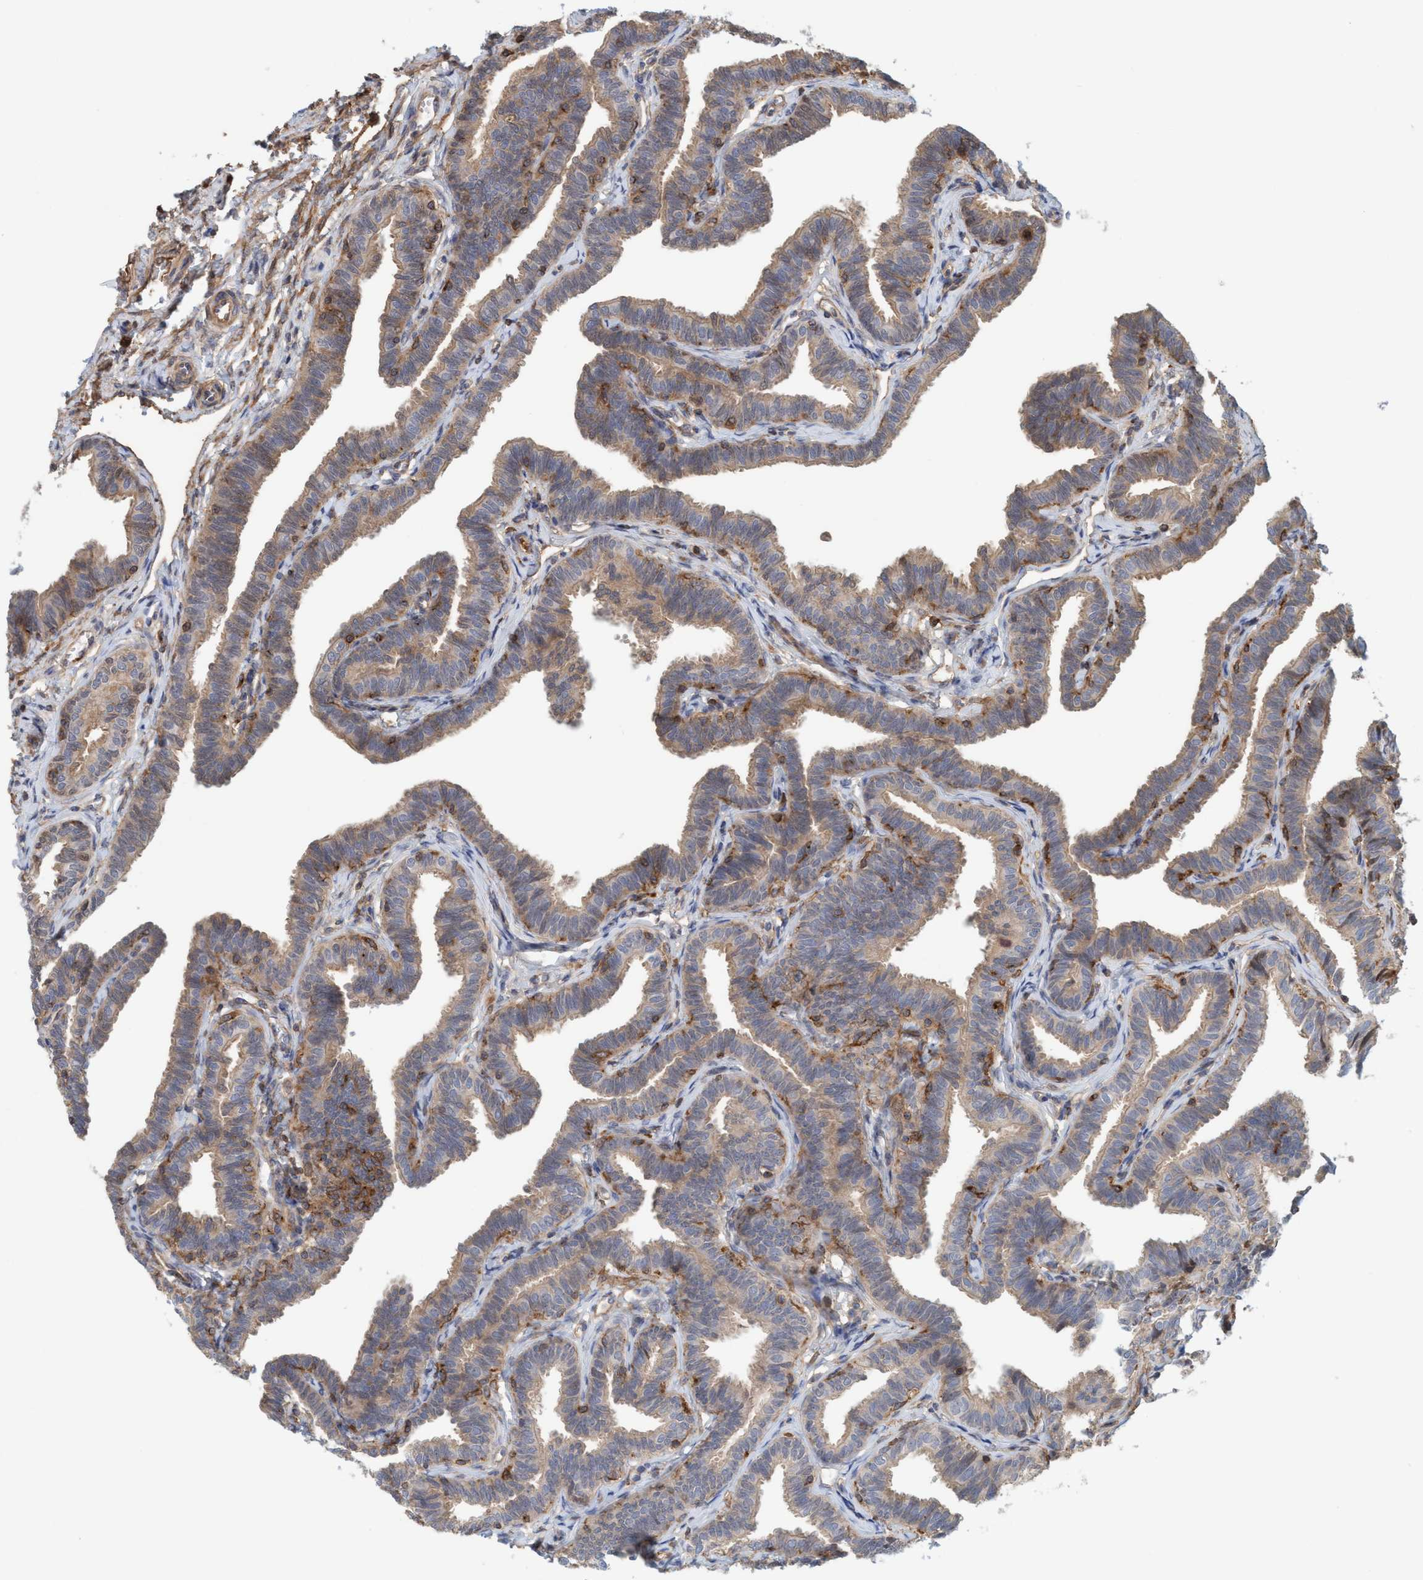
{"staining": {"intensity": "weak", "quantity": ">75%", "location": "cytoplasmic/membranous"}, "tissue": "fallopian tube", "cell_type": "Glandular cells", "image_type": "normal", "snomed": [{"axis": "morphology", "description": "Normal tissue, NOS"}, {"axis": "topography", "description": "Fallopian tube"}, {"axis": "topography", "description": "Ovary"}], "caption": "Immunohistochemical staining of benign human fallopian tube reveals weak cytoplasmic/membranous protein positivity in about >75% of glandular cells.", "gene": "SPECC1", "patient": {"sex": "female", "age": 23}}